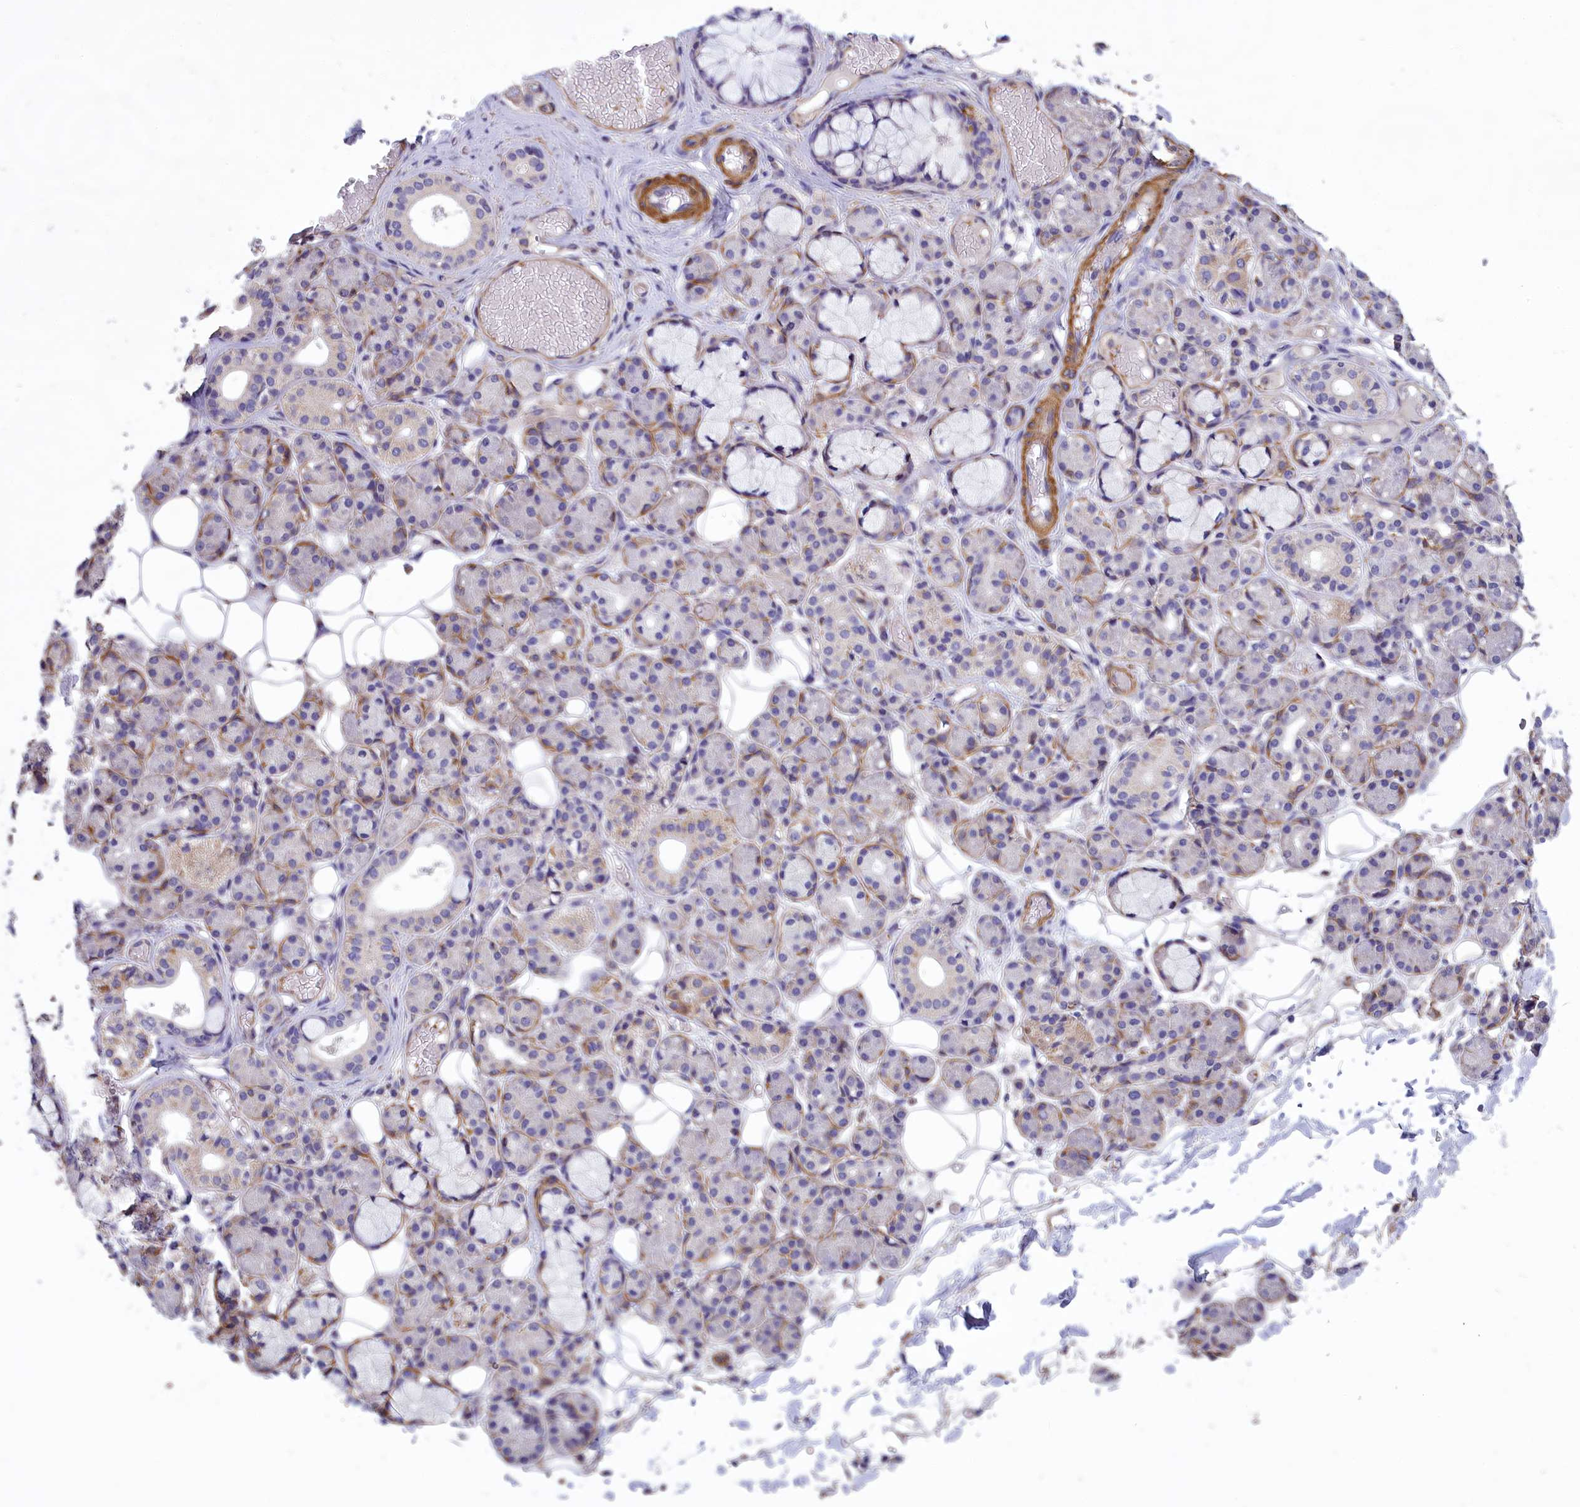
{"staining": {"intensity": "negative", "quantity": "none", "location": "none"}, "tissue": "salivary gland", "cell_type": "Glandular cells", "image_type": "normal", "snomed": [{"axis": "morphology", "description": "Normal tissue, NOS"}, {"axis": "topography", "description": "Salivary gland"}], "caption": "Glandular cells show no significant staining in normal salivary gland.", "gene": "AMDHD2", "patient": {"sex": "male", "age": 63}}